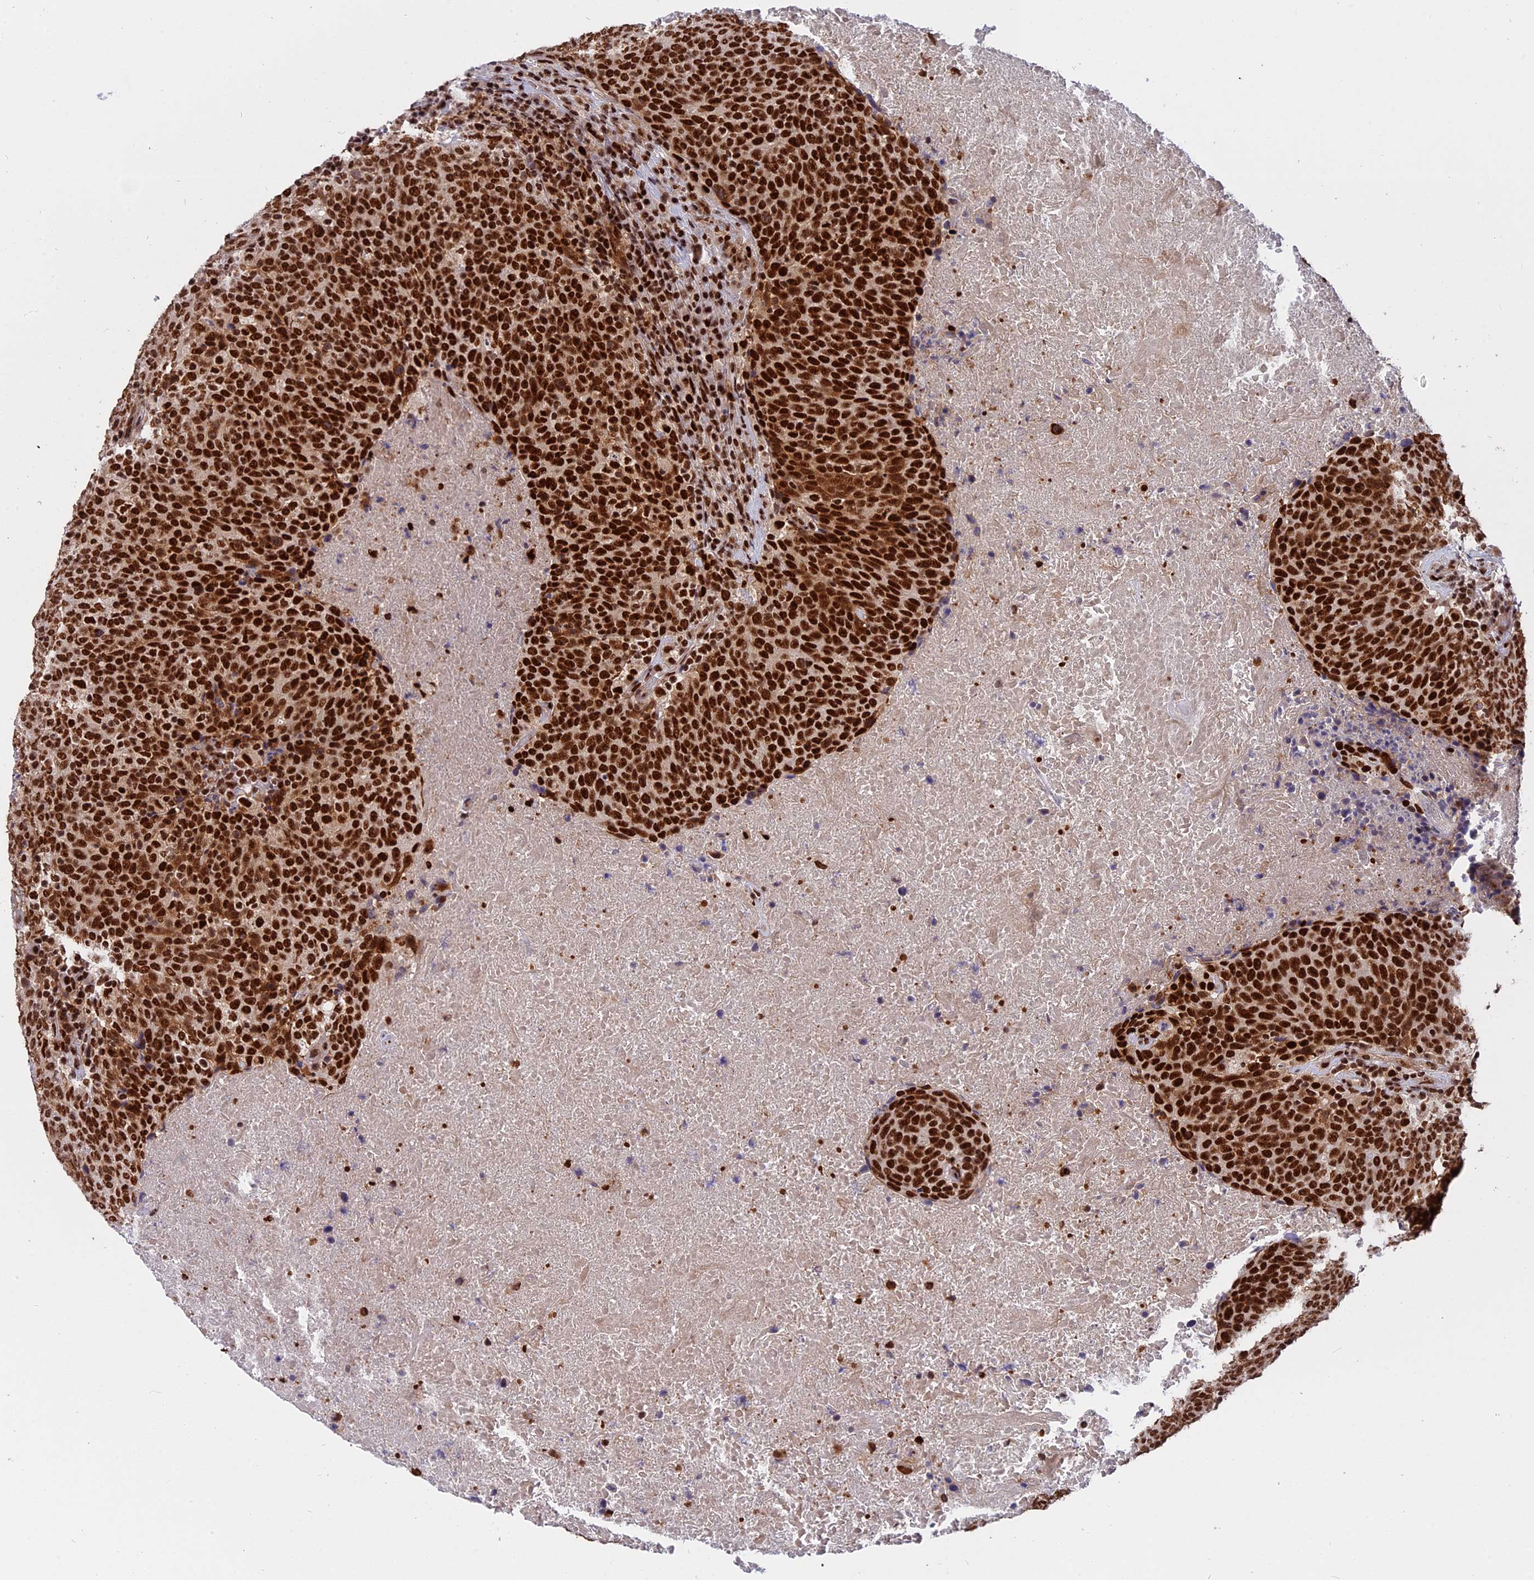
{"staining": {"intensity": "strong", "quantity": ">75%", "location": "nuclear"}, "tissue": "head and neck cancer", "cell_type": "Tumor cells", "image_type": "cancer", "snomed": [{"axis": "morphology", "description": "Squamous cell carcinoma, NOS"}, {"axis": "morphology", "description": "Squamous cell carcinoma, metastatic, NOS"}, {"axis": "topography", "description": "Lymph node"}, {"axis": "topography", "description": "Head-Neck"}], "caption": "IHC of head and neck cancer (metastatic squamous cell carcinoma) exhibits high levels of strong nuclear expression in about >75% of tumor cells.", "gene": "RAMAC", "patient": {"sex": "male", "age": 62}}